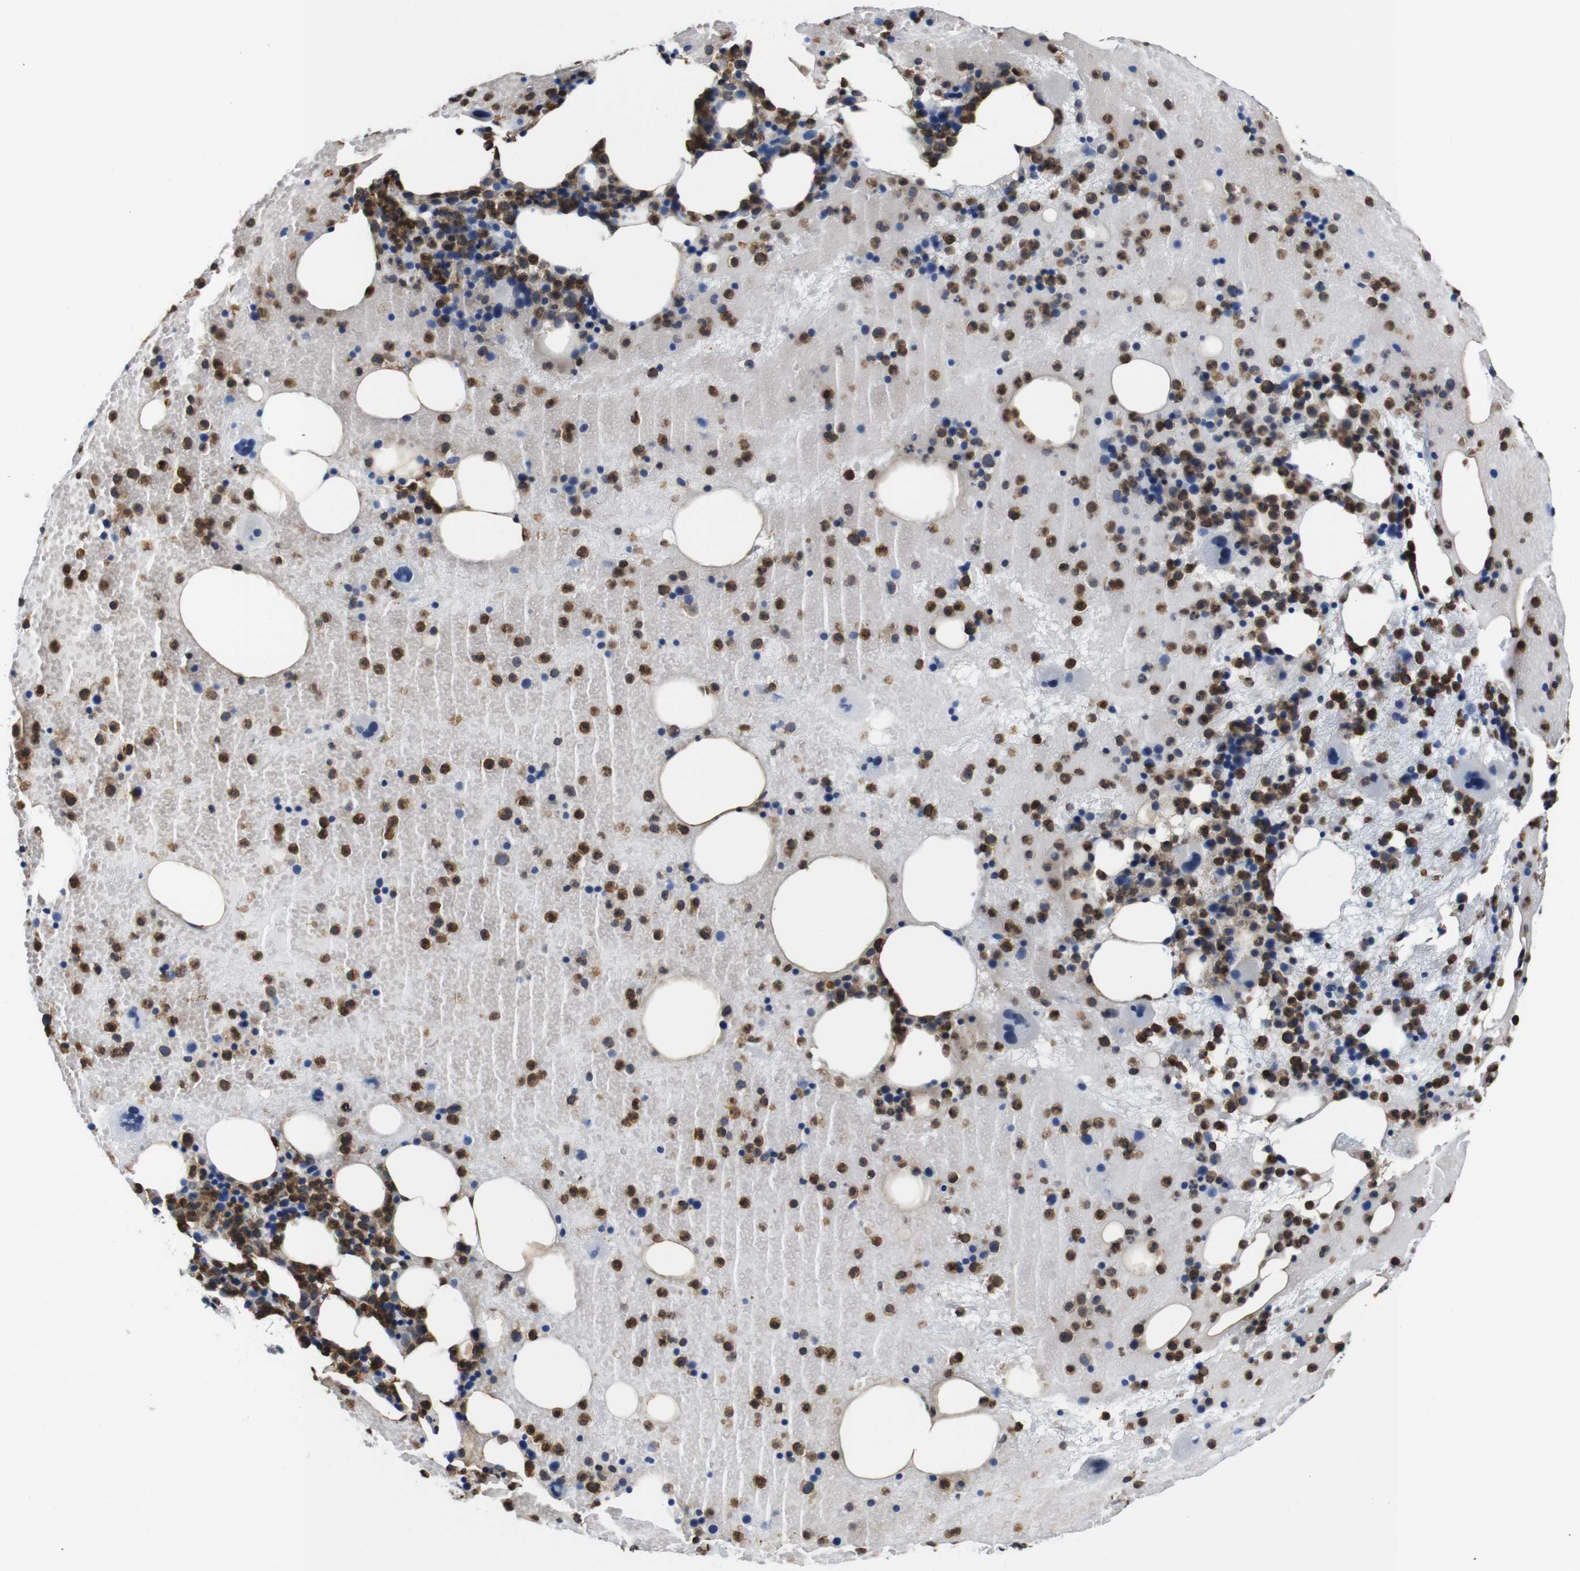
{"staining": {"intensity": "strong", "quantity": "25%-75%", "location": "cytoplasmic/membranous,nuclear"}, "tissue": "bone marrow", "cell_type": "Hematopoietic cells", "image_type": "normal", "snomed": [{"axis": "morphology", "description": "Normal tissue, NOS"}, {"axis": "morphology", "description": "Inflammation, NOS"}, {"axis": "topography", "description": "Bone marrow"}], "caption": "Protein staining displays strong cytoplasmic/membranous,nuclear expression in about 25%-75% of hematopoietic cells in normal bone marrow.", "gene": "ANXA1", "patient": {"sex": "male", "age": 43}}